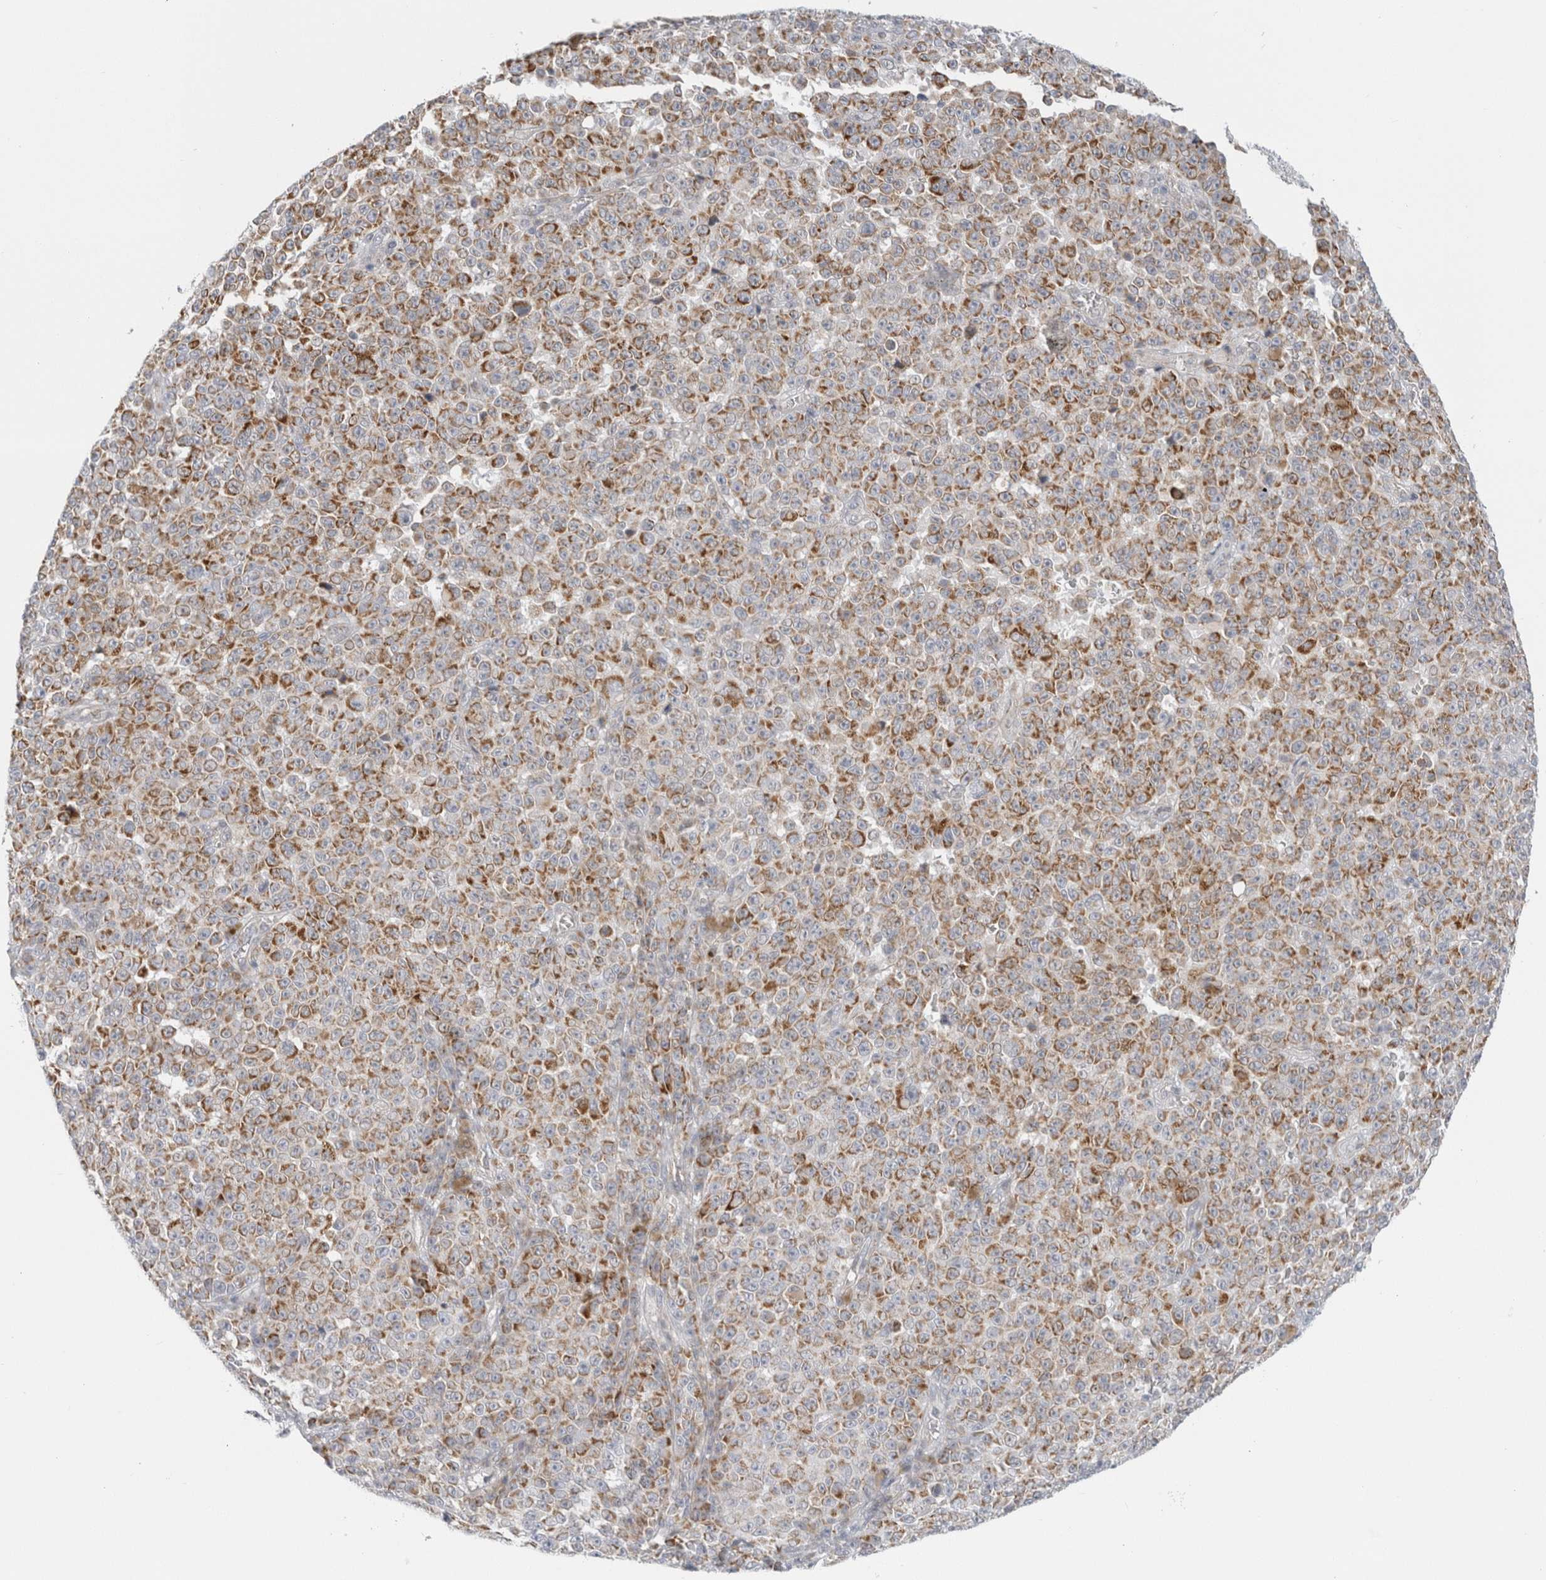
{"staining": {"intensity": "moderate", "quantity": ">75%", "location": "cytoplasmic/membranous"}, "tissue": "melanoma", "cell_type": "Tumor cells", "image_type": "cancer", "snomed": [{"axis": "morphology", "description": "Malignant melanoma, NOS"}, {"axis": "topography", "description": "Skin"}], "caption": "Melanoma stained with a protein marker displays moderate staining in tumor cells.", "gene": "FAHD1", "patient": {"sex": "female", "age": 82}}